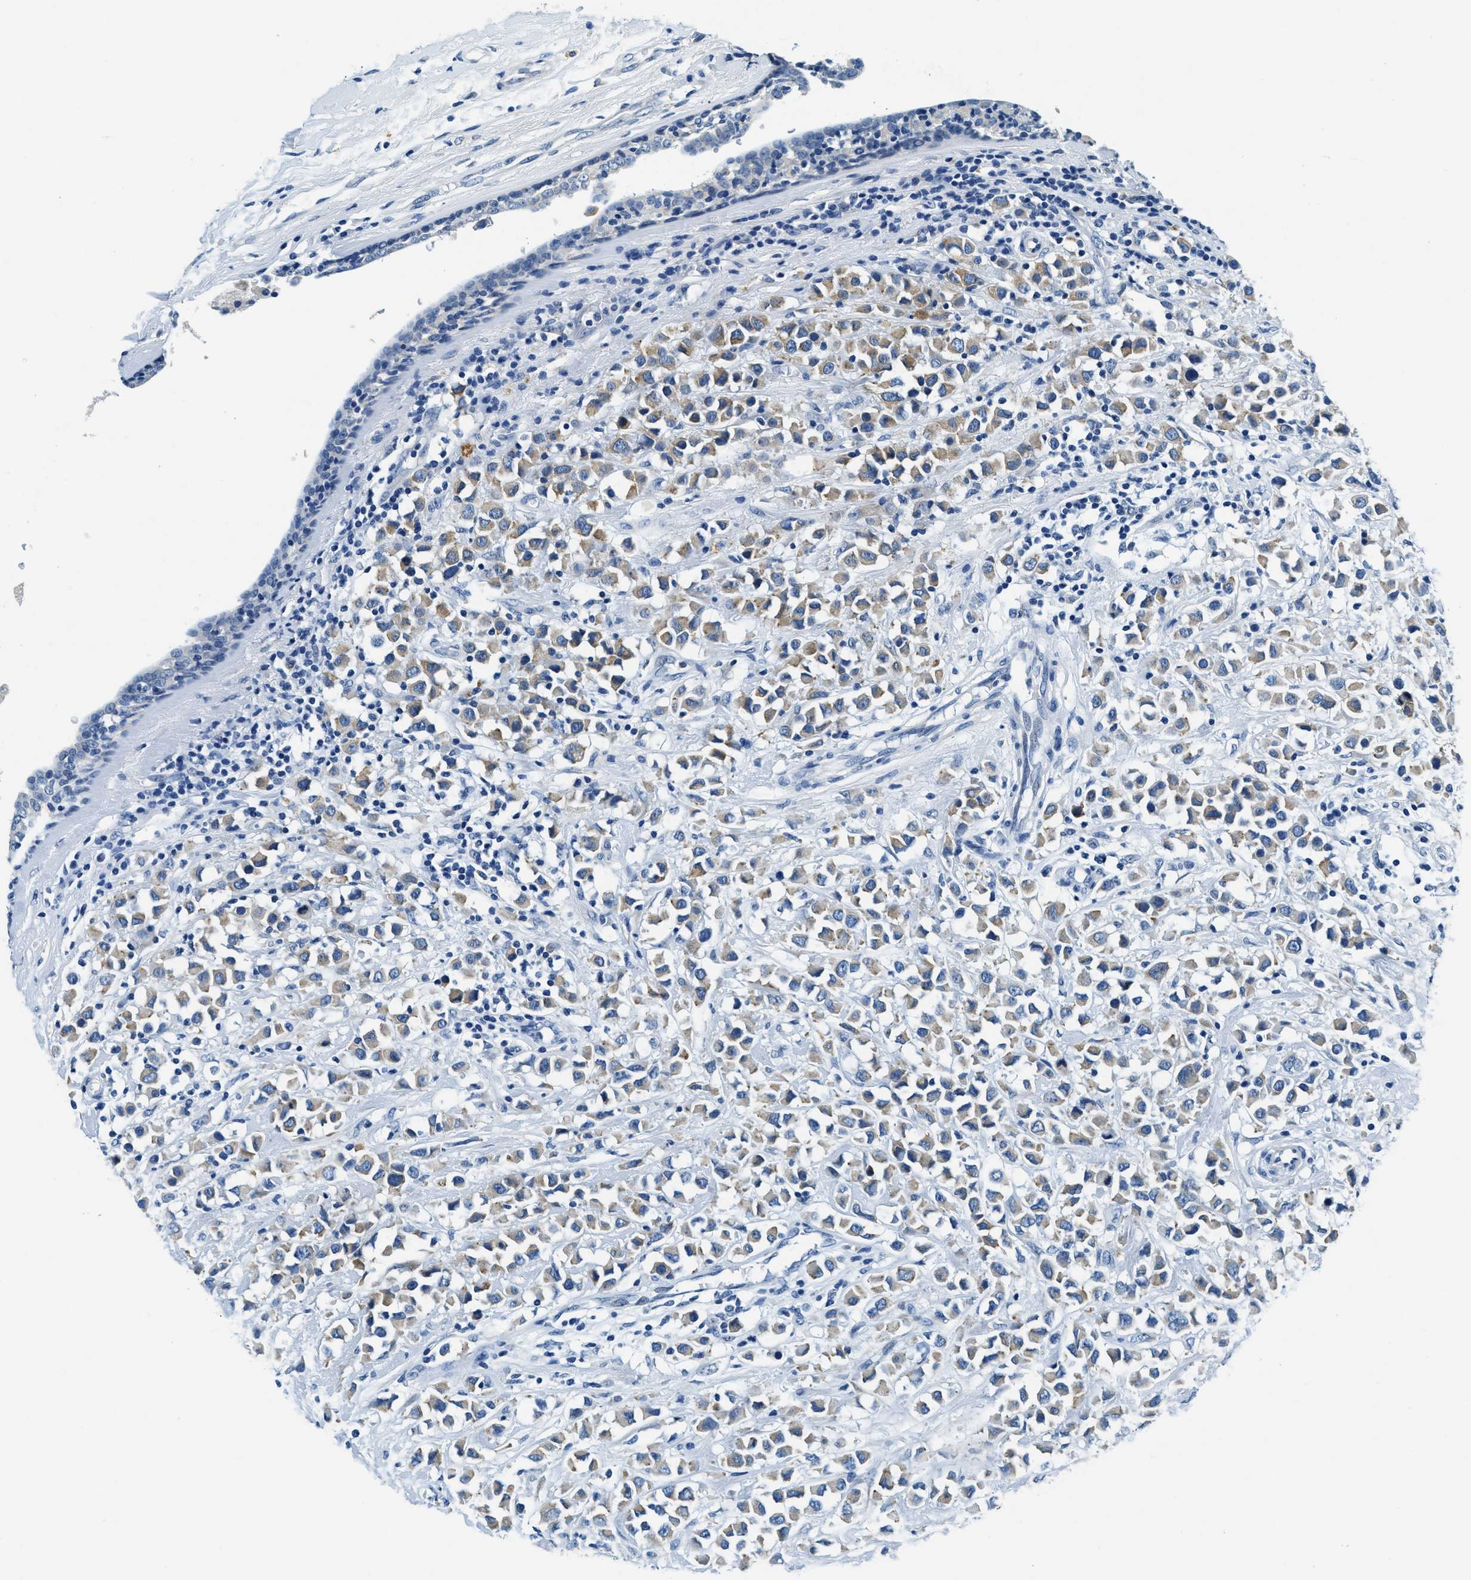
{"staining": {"intensity": "moderate", "quantity": ">75%", "location": "cytoplasmic/membranous"}, "tissue": "breast cancer", "cell_type": "Tumor cells", "image_type": "cancer", "snomed": [{"axis": "morphology", "description": "Duct carcinoma"}, {"axis": "topography", "description": "Breast"}], "caption": "Breast cancer was stained to show a protein in brown. There is medium levels of moderate cytoplasmic/membranous positivity in approximately >75% of tumor cells.", "gene": "UBAC2", "patient": {"sex": "female", "age": 61}}